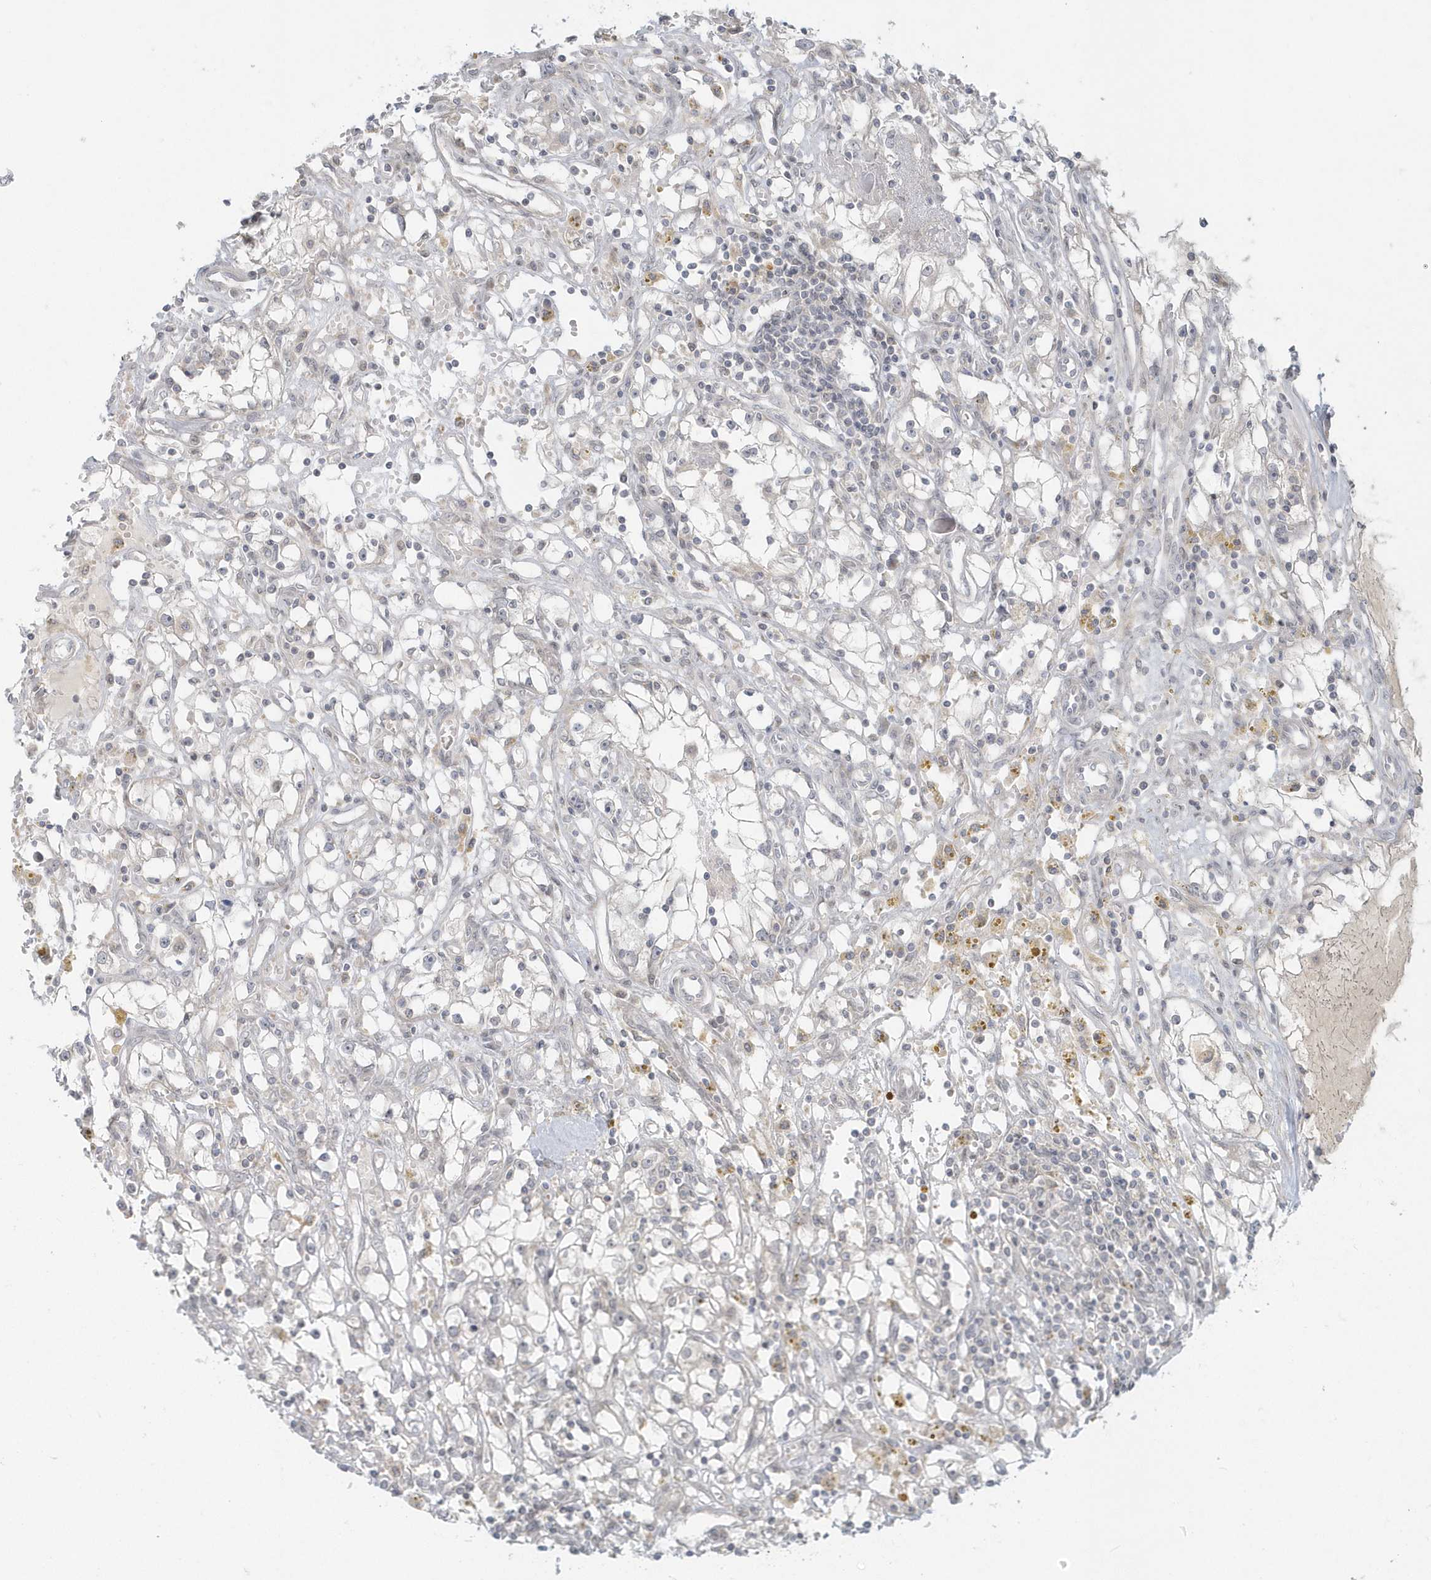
{"staining": {"intensity": "negative", "quantity": "none", "location": "none"}, "tissue": "renal cancer", "cell_type": "Tumor cells", "image_type": "cancer", "snomed": [{"axis": "morphology", "description": "Adenocarcinoma, NOS"}, {"axis": "topography", "description": "Kidney"}], "caption": "Immunohistochemistry (IHC) of renal adenocarcinoma displays no expression in tumor cells.", "gene": "BLTP3A", "patient": {"sex": "male", "age": 56}}